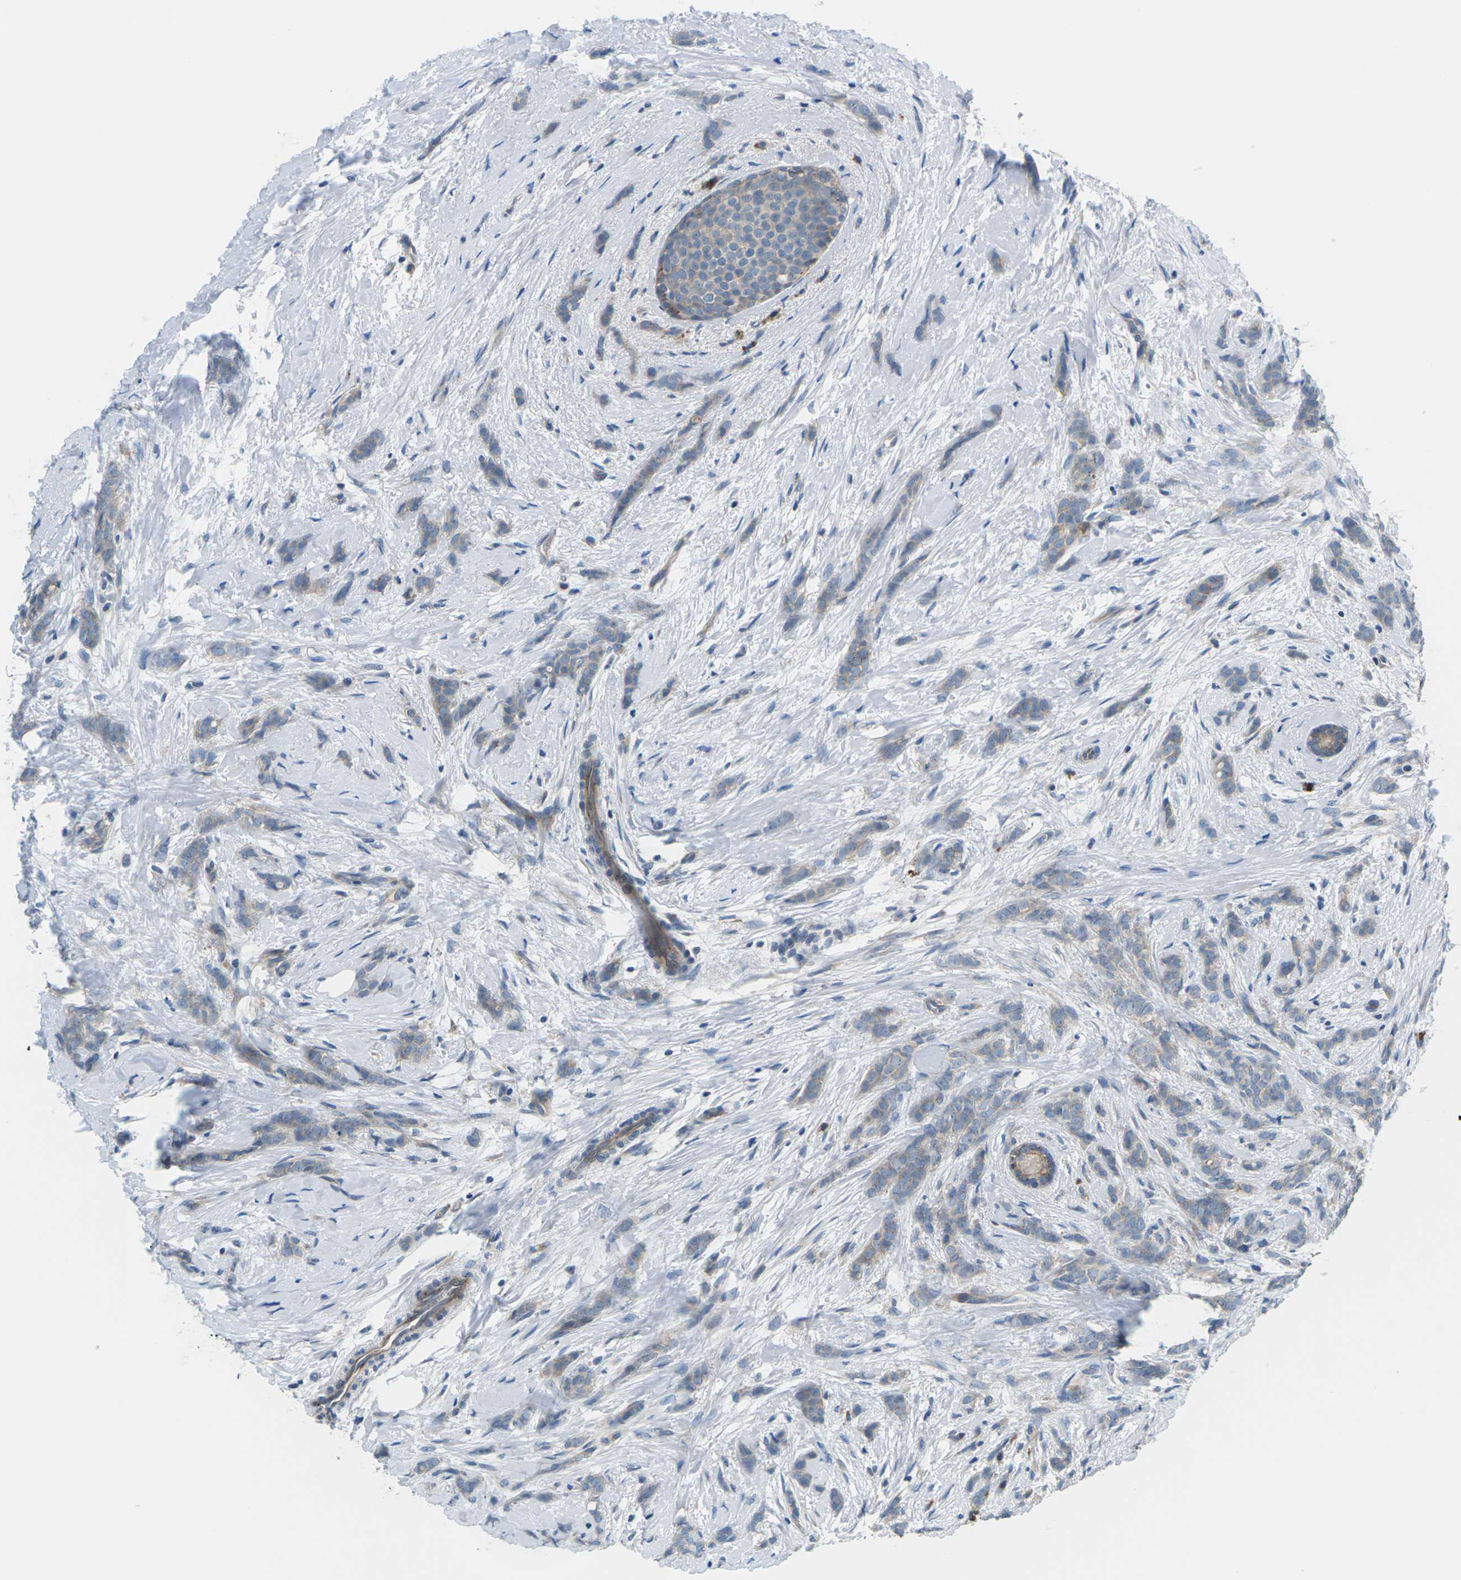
{"staining": {"intensity": "negative", "quantity": "none", "location": "none"}, "tissue": "breast cancer", "cell_type": "Tumor cells", "image_type": "cancer", "snomed": [{"axis": "morphology", "description": "Lobular carcinoma, in situ"}, {"axis": "morphology", "description": "Lobular carcinoma"}, {"axis": "topography", "description": "Breast"}], "caption": "Immunohistochemistry histopathology image of human breast cancer (lobular carcinoma) stained for a protein (brown), which exhibits no staining in tumor cells. (Stains: DAB (3,3'-diaminobenzidine) immunohistochemistry (IHC) with hematoxylin counter stain, Microscopy: brightfield microscopy at high magnification).", "gene": "SLC13A3", "patient": {"sex": "female", "age": 41}}